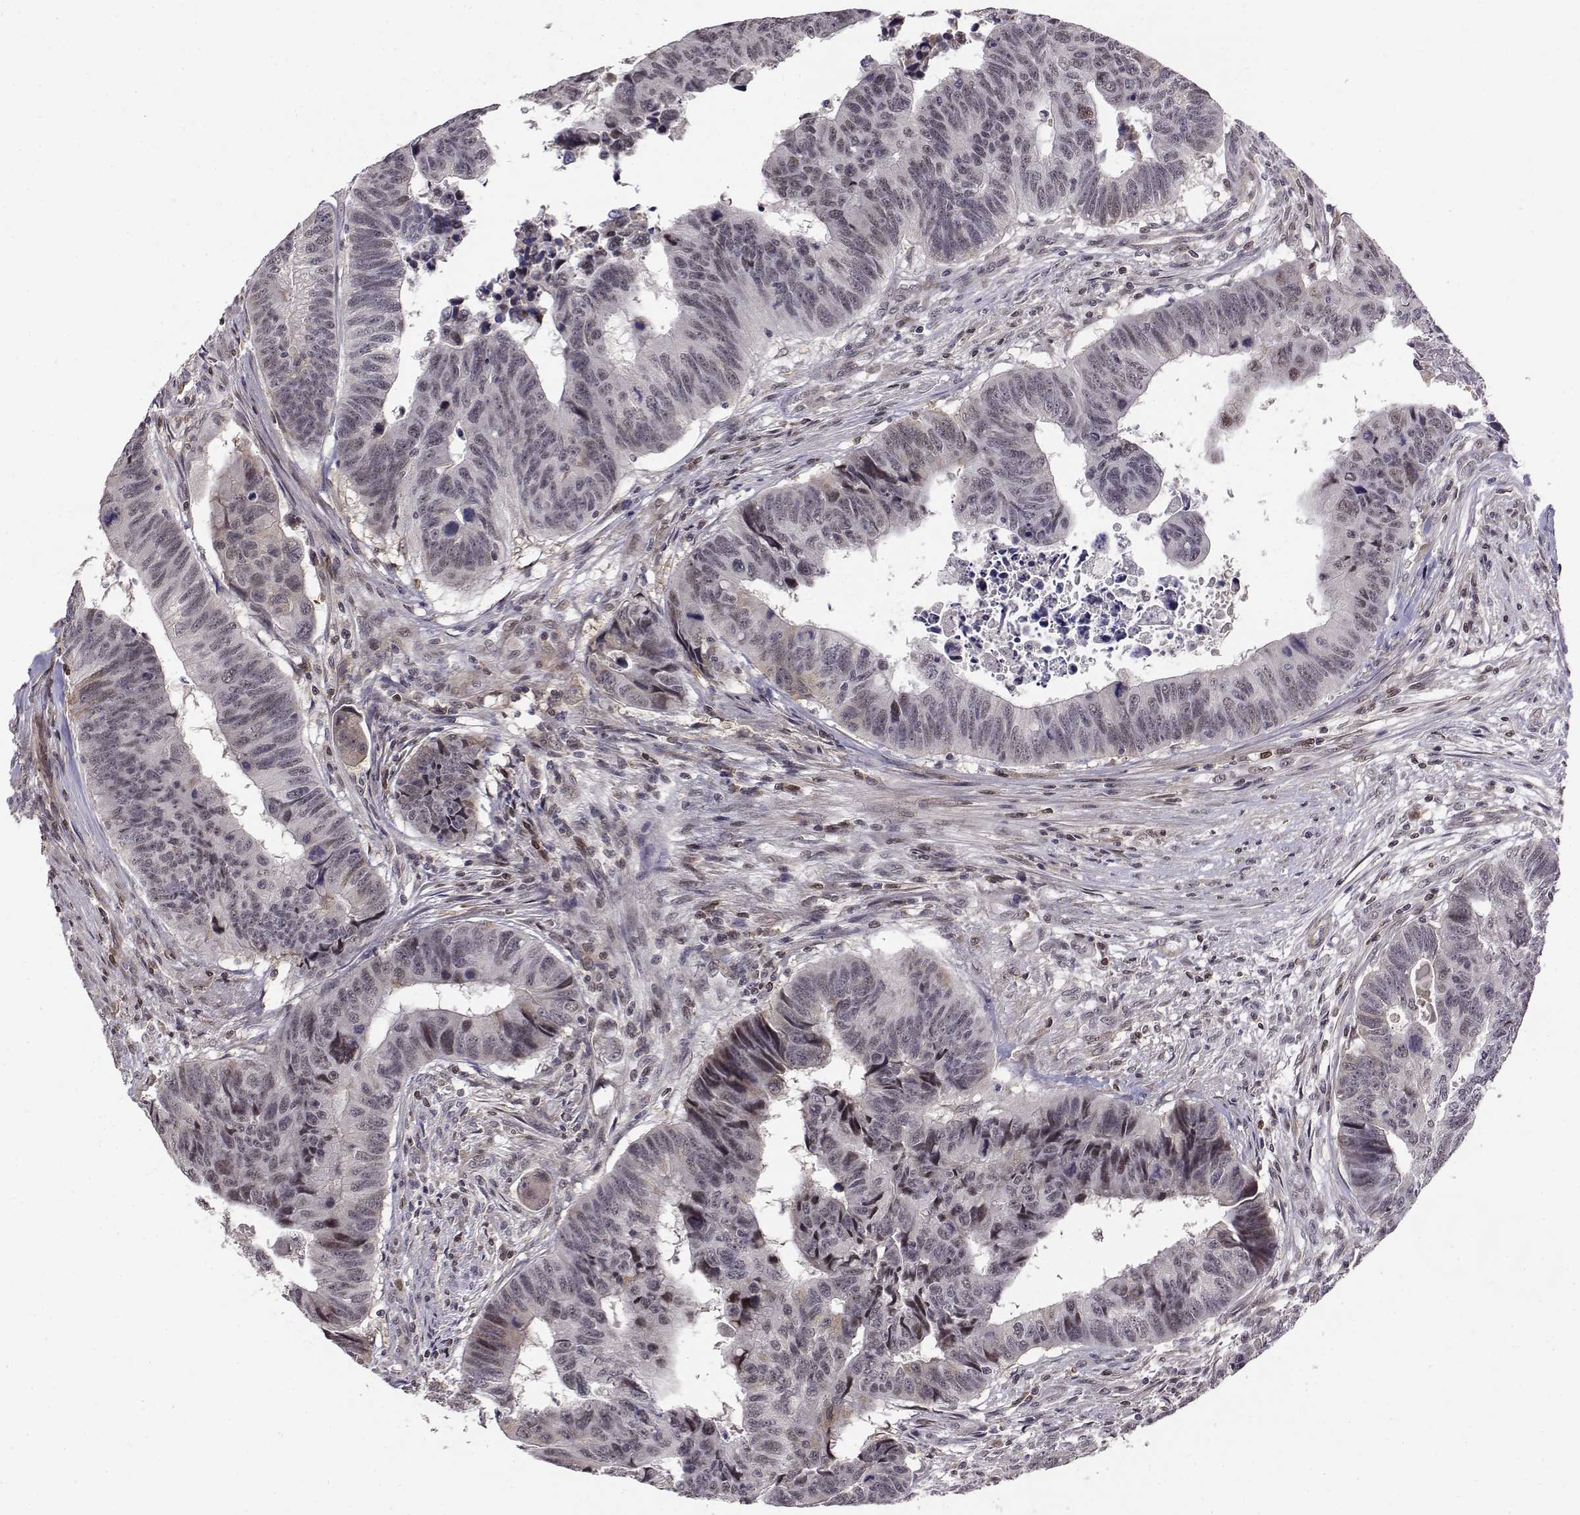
{"staining": {"intensity": "negative", "quantity": "none", "location": "none"}, "tissue": "colorectal cancer", "cell_type": "Tumor cells", "image_type": "cancer", "snomed": [{"axis": "morphology", "description": "Adenocarcinoma, NOS"}, {"axis": "topography", "description": "Rectum"}], "caption": "Immunohistochemical staining of colorectal cancer (adenocarcinoma) shows no significant positivity in tumor cells.", "gene": "ITGA7", "patient": {"sex": "female", "age": 85}}